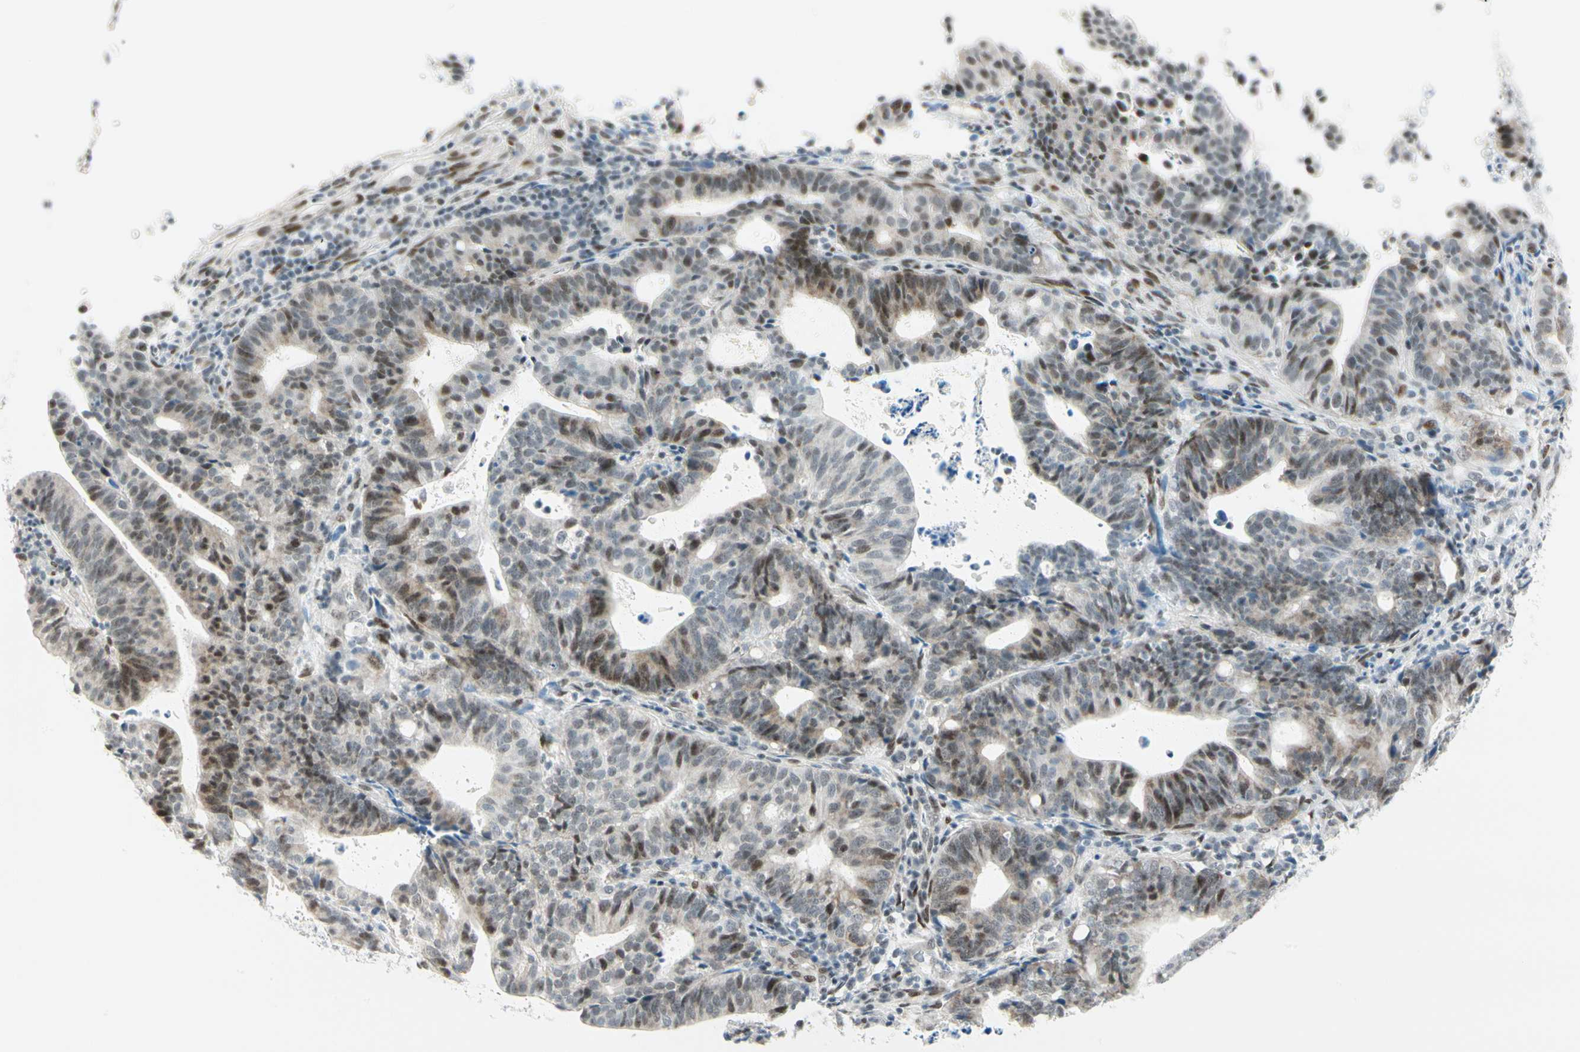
{"staining": {"intensity": "moderate", "quantity": "<25%", "location": "nuclear"}, "tissue": "endometrial cancer", "cell_type": "Tumor cells", "image_type": "cancer", "snomed": [{"axis": "morphology", "description": "Adenocarcinoma, NOS"}, {"axis": "topography", "description": "Uterus"}], "caption": "This is an image of immunohistochemistry staining of adenocarcinoma (endometrial), which shows moderate expression in the nuclear of tumor cells.", "gene": "PKNOX1", "patient": {"sex": "female", "age": 83}}